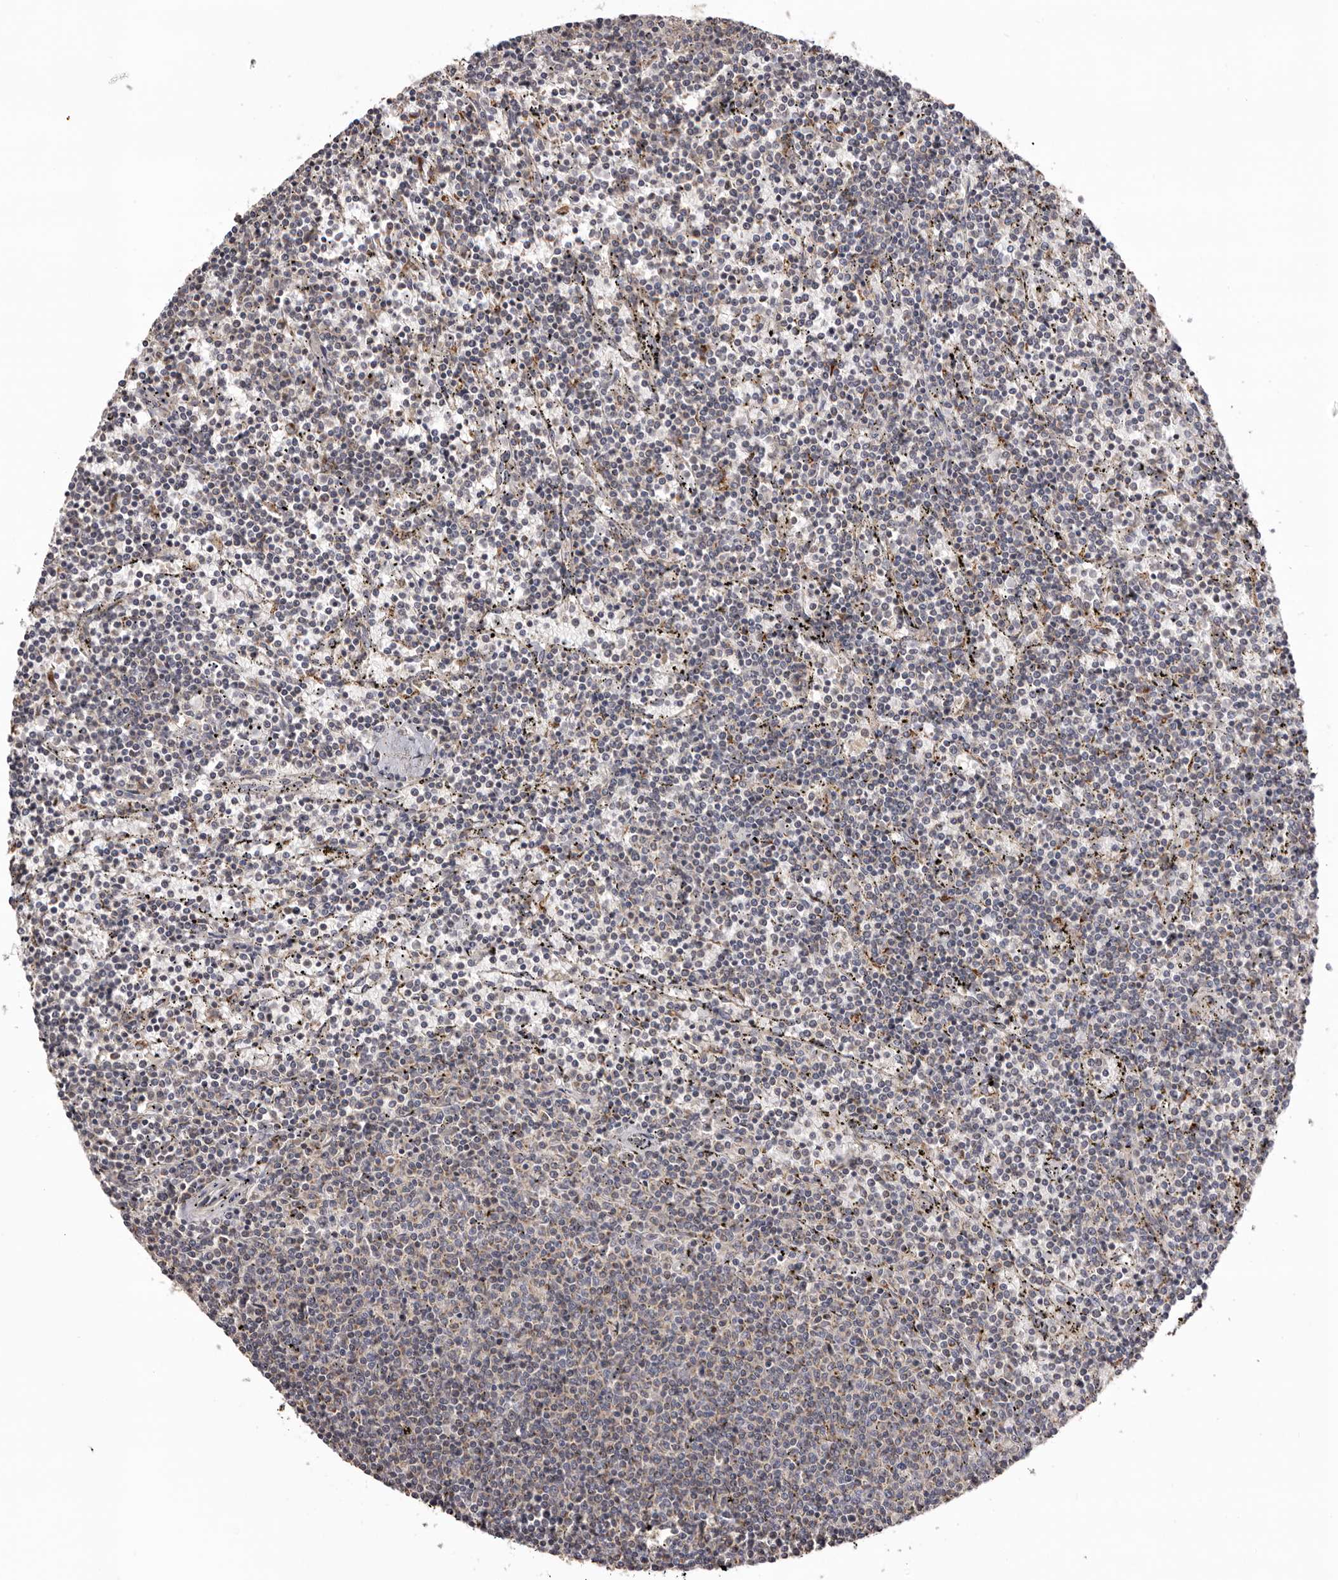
{"staining": {"intensity": "weak", "quantity": "<25%", "location": "cytoplasmic/membranous"}, "tissue": "lymphoma", "cell_type": "Tumor cells", "image_type": "cancer", "snomed": [{"axis": "morphology", "description": "Malignant lymphoma, non-Hodgkin's type, Low grade"}, {"axis": "topography", "description": "Spleen"}], "caption": "DAB (3,3'-diaminobenzidine) immunohistochemical staining of human malignant lymphoma, non-Hodgkin's type (low-grade) exhibits no significant expression in tumor cells.", "gene": "MECR", "patient": {"sex": "female", "age": 50}}